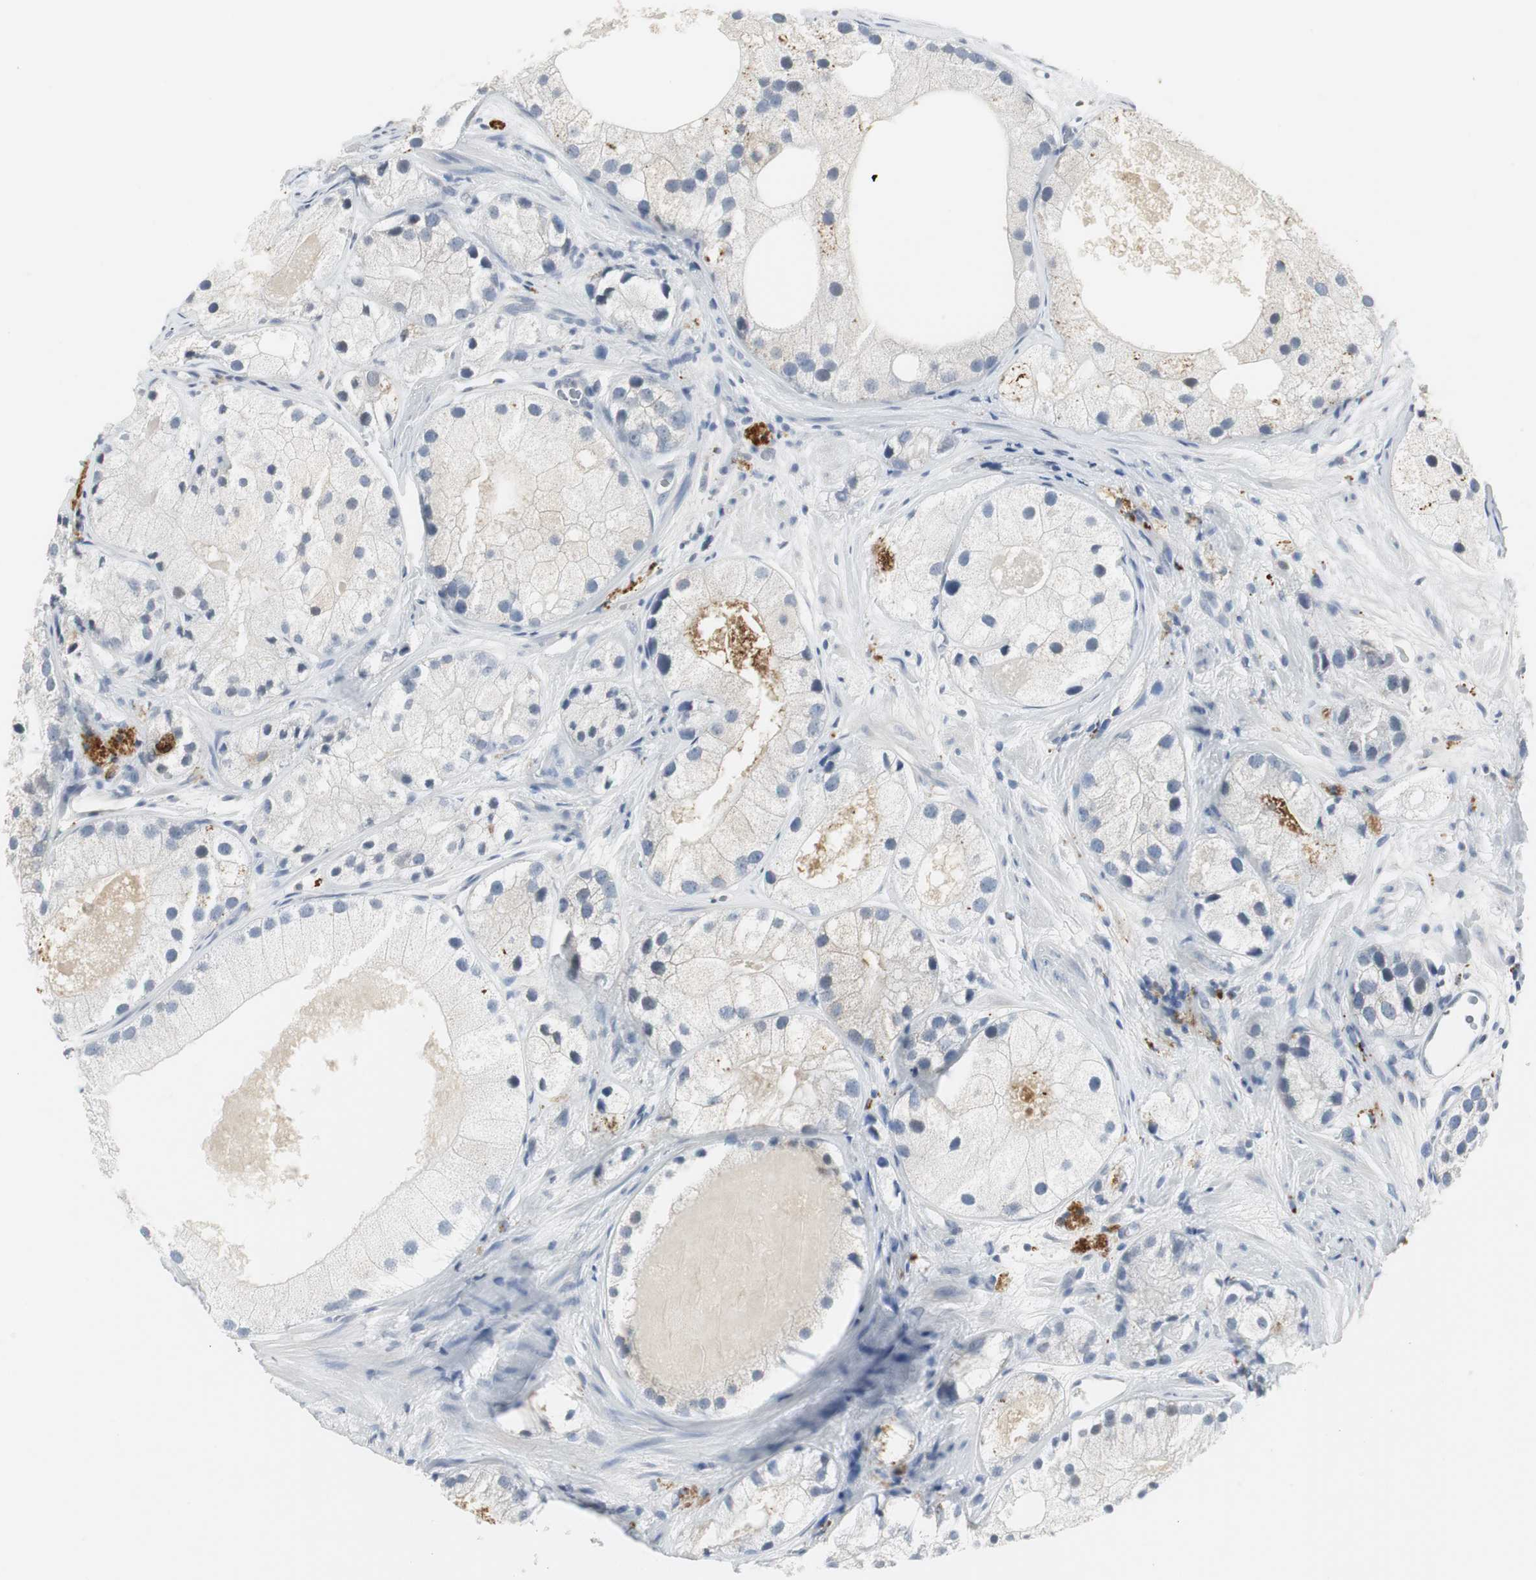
{"staining": {"intensity": "negative", "quantity": "none", "location": "none"}, "tissue": "prostate cancer", "cell_type": "Tumor cells", "image_type": "cancer", "snomed": [{"axis": "morphology", "description": "Adenocarcinoma, Low grade"}, {"axis": "topography", "description": "Prostate"}], "caption": "Tumor cells are negative for protein expression in human adenocarcinoma (low-grade) (prostate).", "gene": "PI15", "patient": {"sex": "male", "age": 69}}